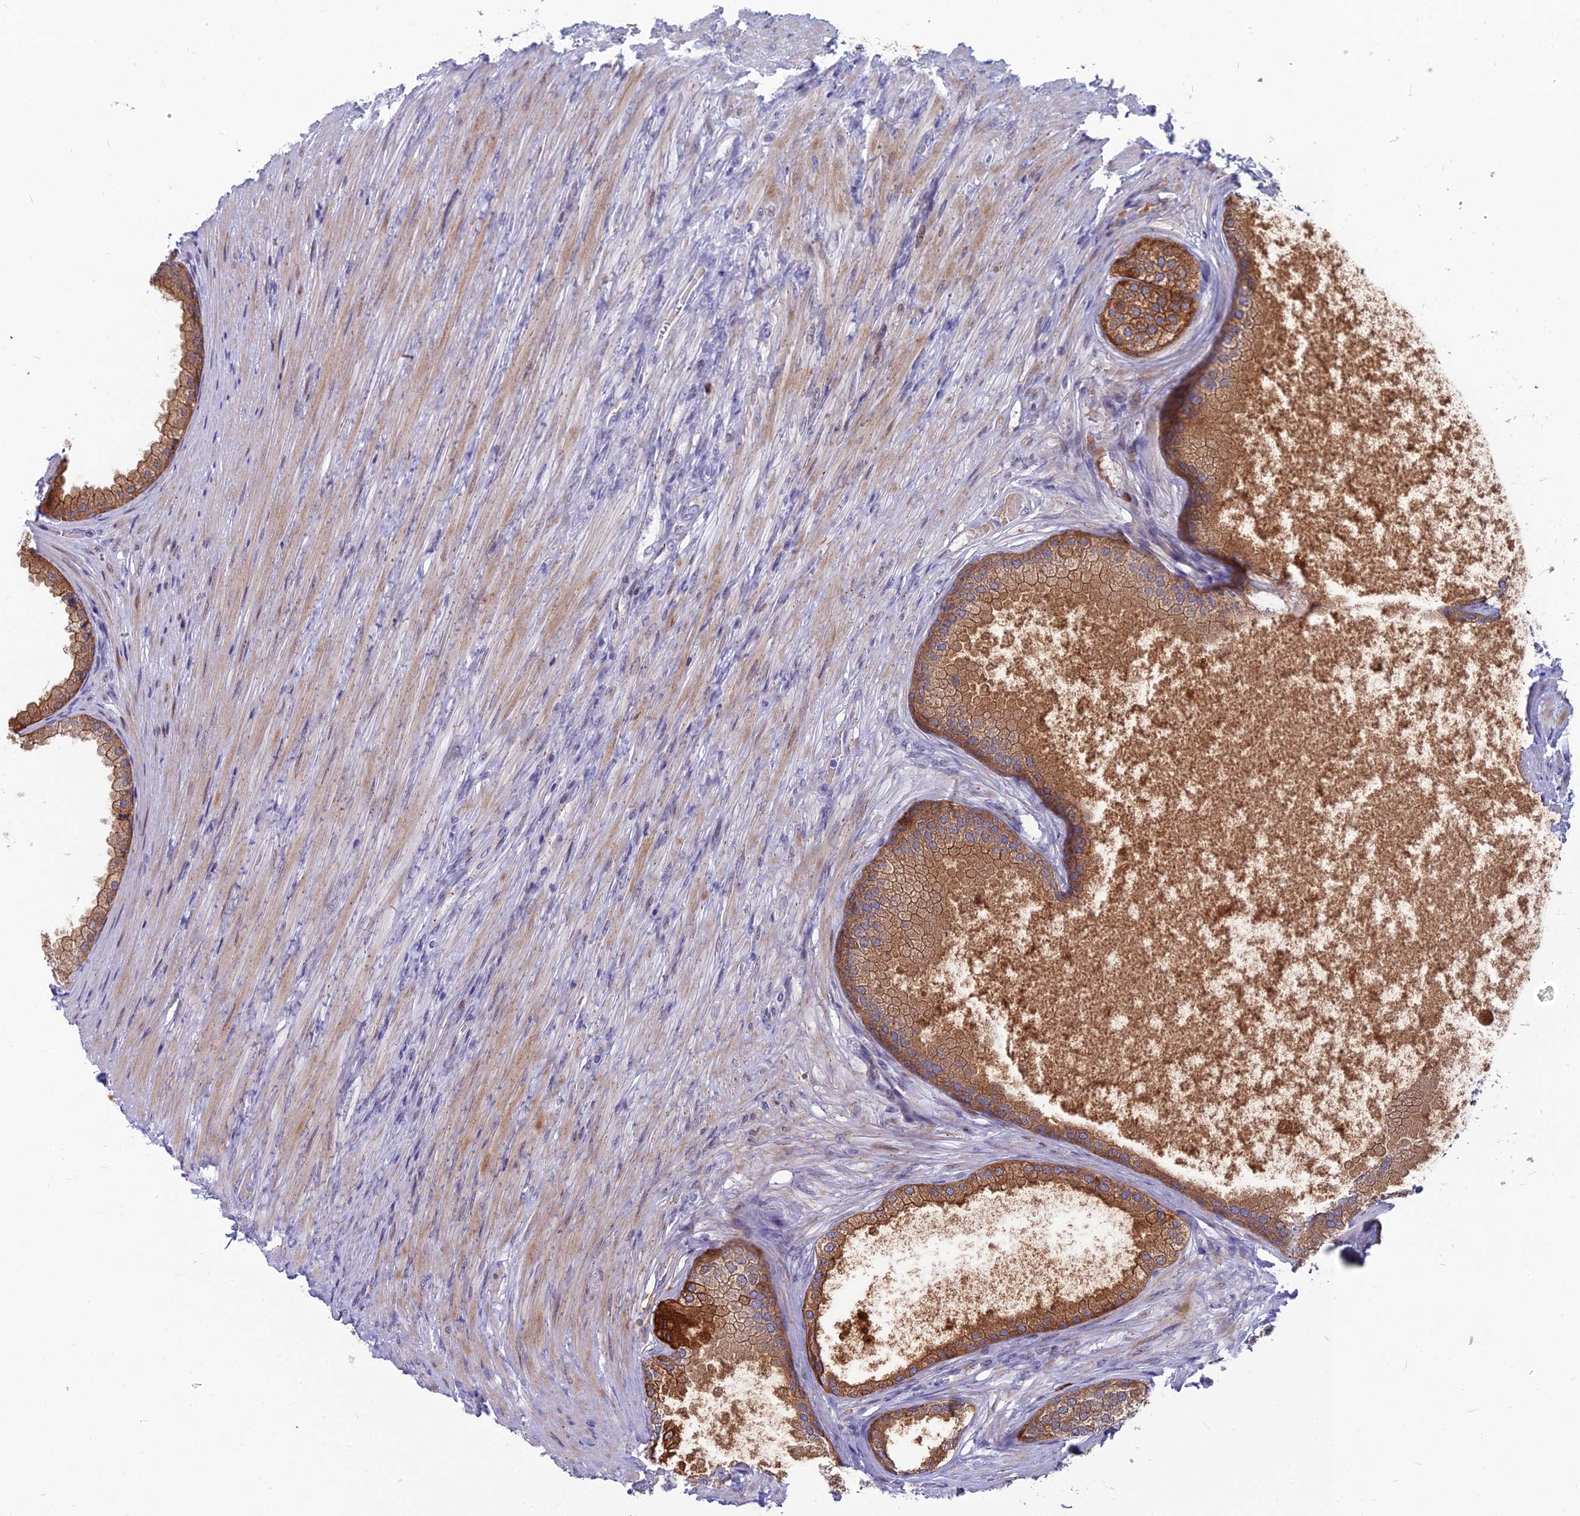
{"staining": {"intensity": "moderate", "quantity": "25%-75%", "location": "cytoplasmic/membranous"}, "tissue": "prostate", "cell_type": "Glandular cells", "image_type": "normal", "snomed": [{"axis": "morphology", "description": "Normal tissue, NOS"}, {"axis": "topography", "description": "Prostate"}], "caption": "The photomicrograph reveals staining of normal prostate, revealing moderate cytoplasmic/membranous protein expression (brown color) within glandular cells.", "gene": "ENSG00000285920", "patient": {"sex": "male", "age": 76}}